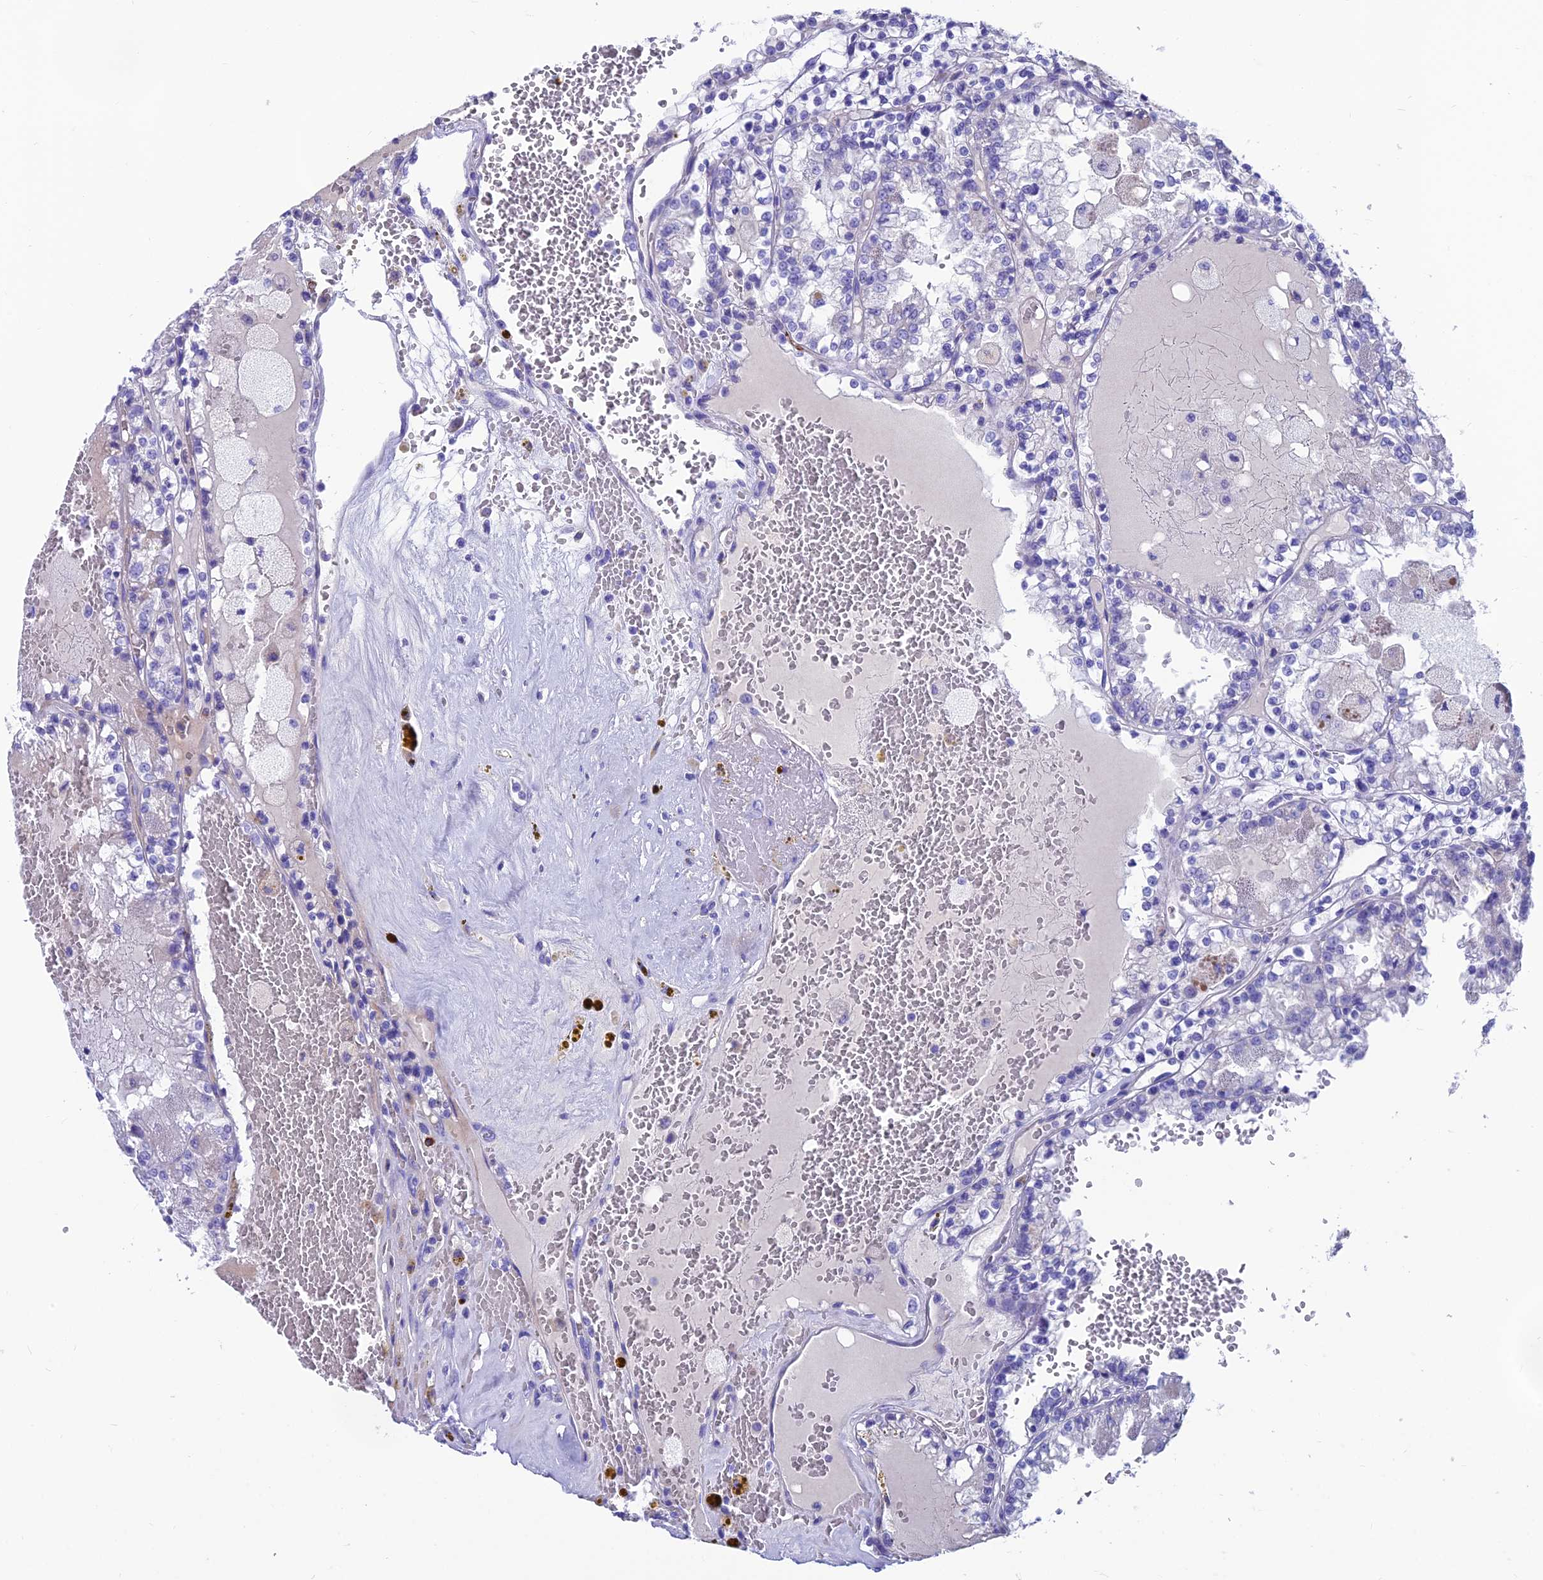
{"staining": {"intensity": "negative", "quantity": "none", "location": "none"}, "tissue": "renal cancer", "cell_type": "Tumor cells", "image_type": "cancer", "snomed": [{"axis": "morphology", "description": "Adenocarcinoma, NOS"}, {"axis": "topography", "description": "Kidney"}], "caption": "Immunohistochemistry of human renal cancer (adenocarcinoma) shows no positivity in tumor cells.", "gene": "GNG11", "patient": {"sex": "female", "age": 56}}